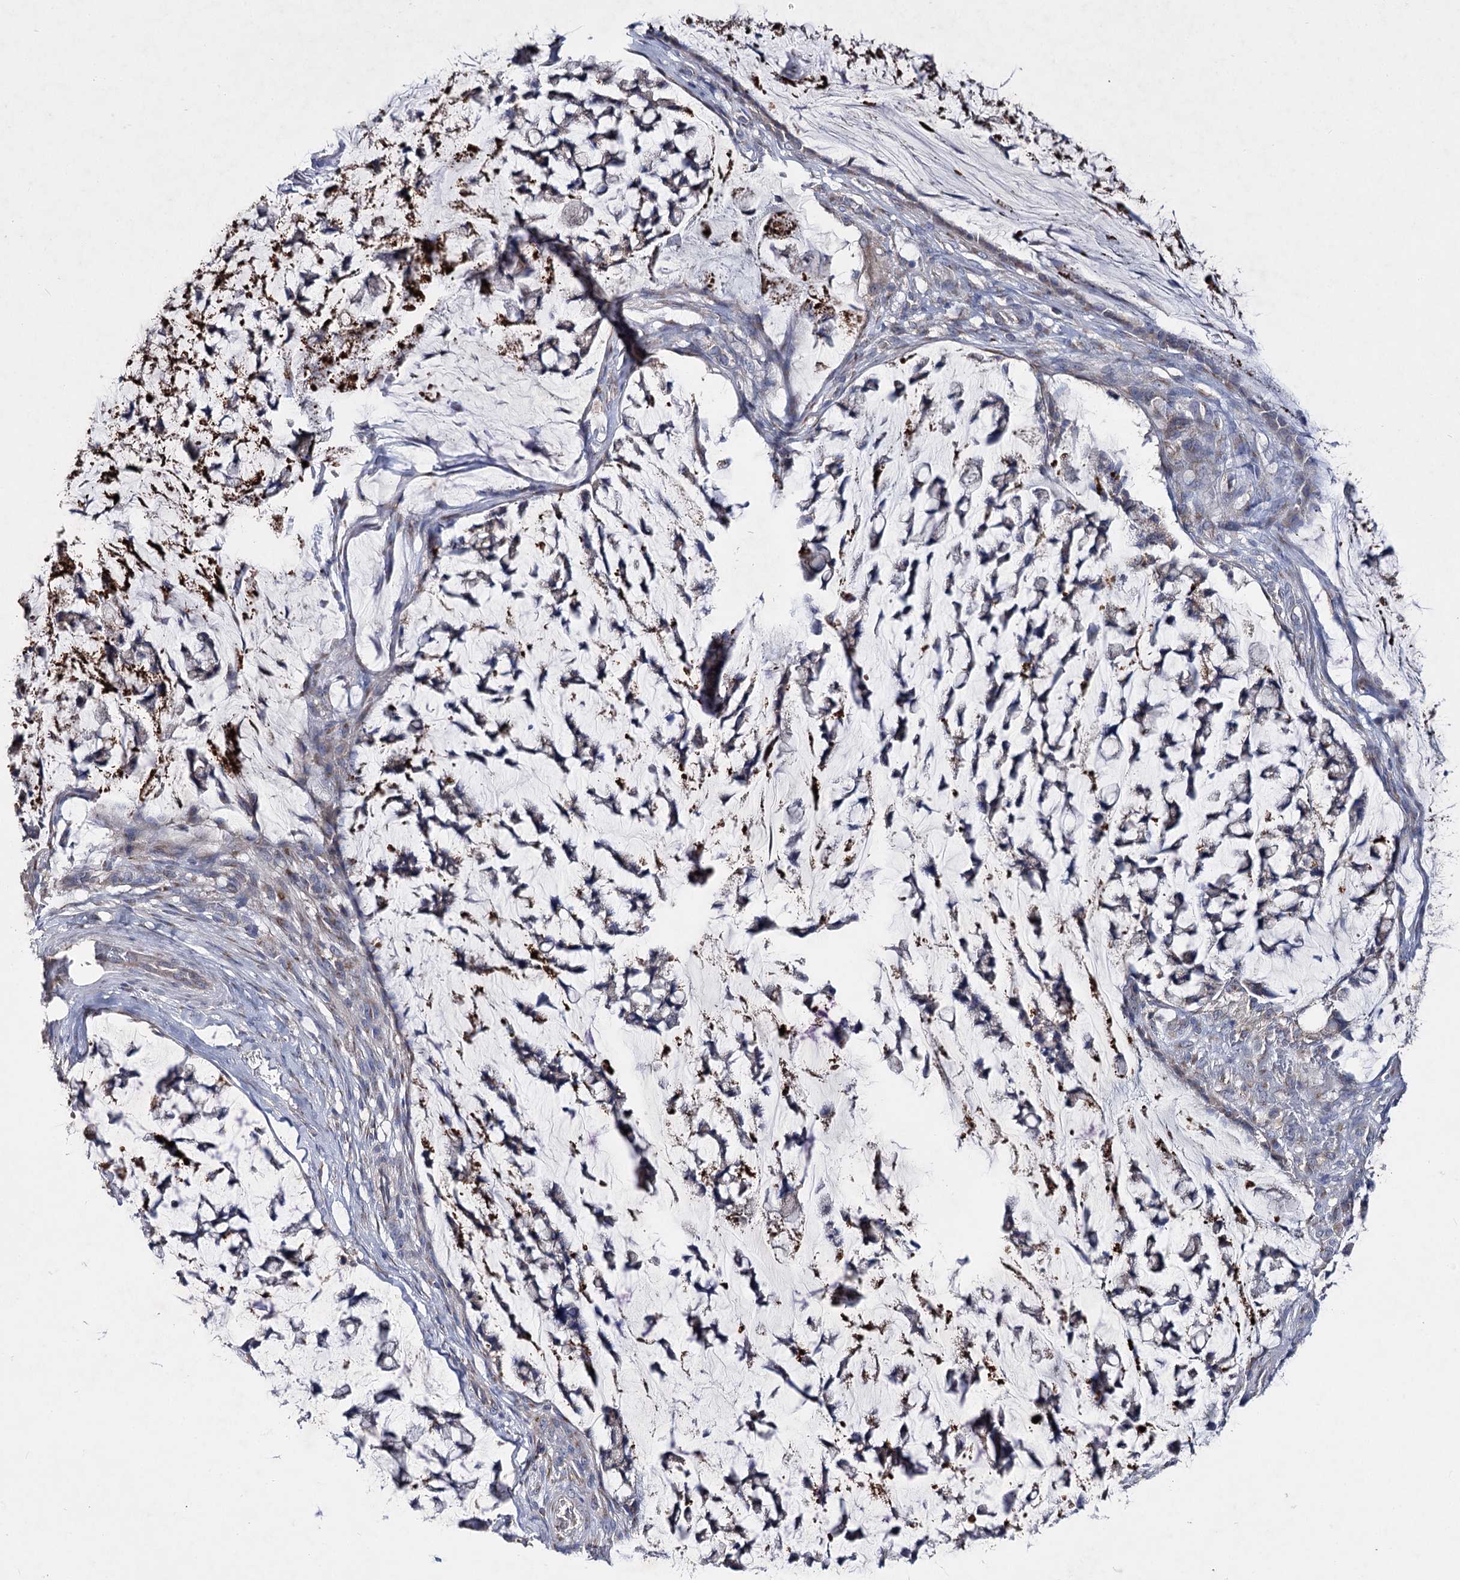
{"staining": {"intensity": "weak", "quantity": "<25%", "location": "cytoplasmic/membranous"}, "tissue": "stomach cancer", "cell_type": "Tumor cells", "image_type": "cancer", "snomed": [{"axis": "morphology", "description": "Adenocarcinoma, NOS"}, {"axis": "topography", "description": "Stomach, lower"}], "caption": "Tumor cells are negative for brown protein staining in stomach adenocarcinoma. The staining is performed using DAB brown chromogen with nuclei counter-stained in using hematoxylin.", "gene": "IL1RAP", "patient": {"sex": "male", "age": 67}}